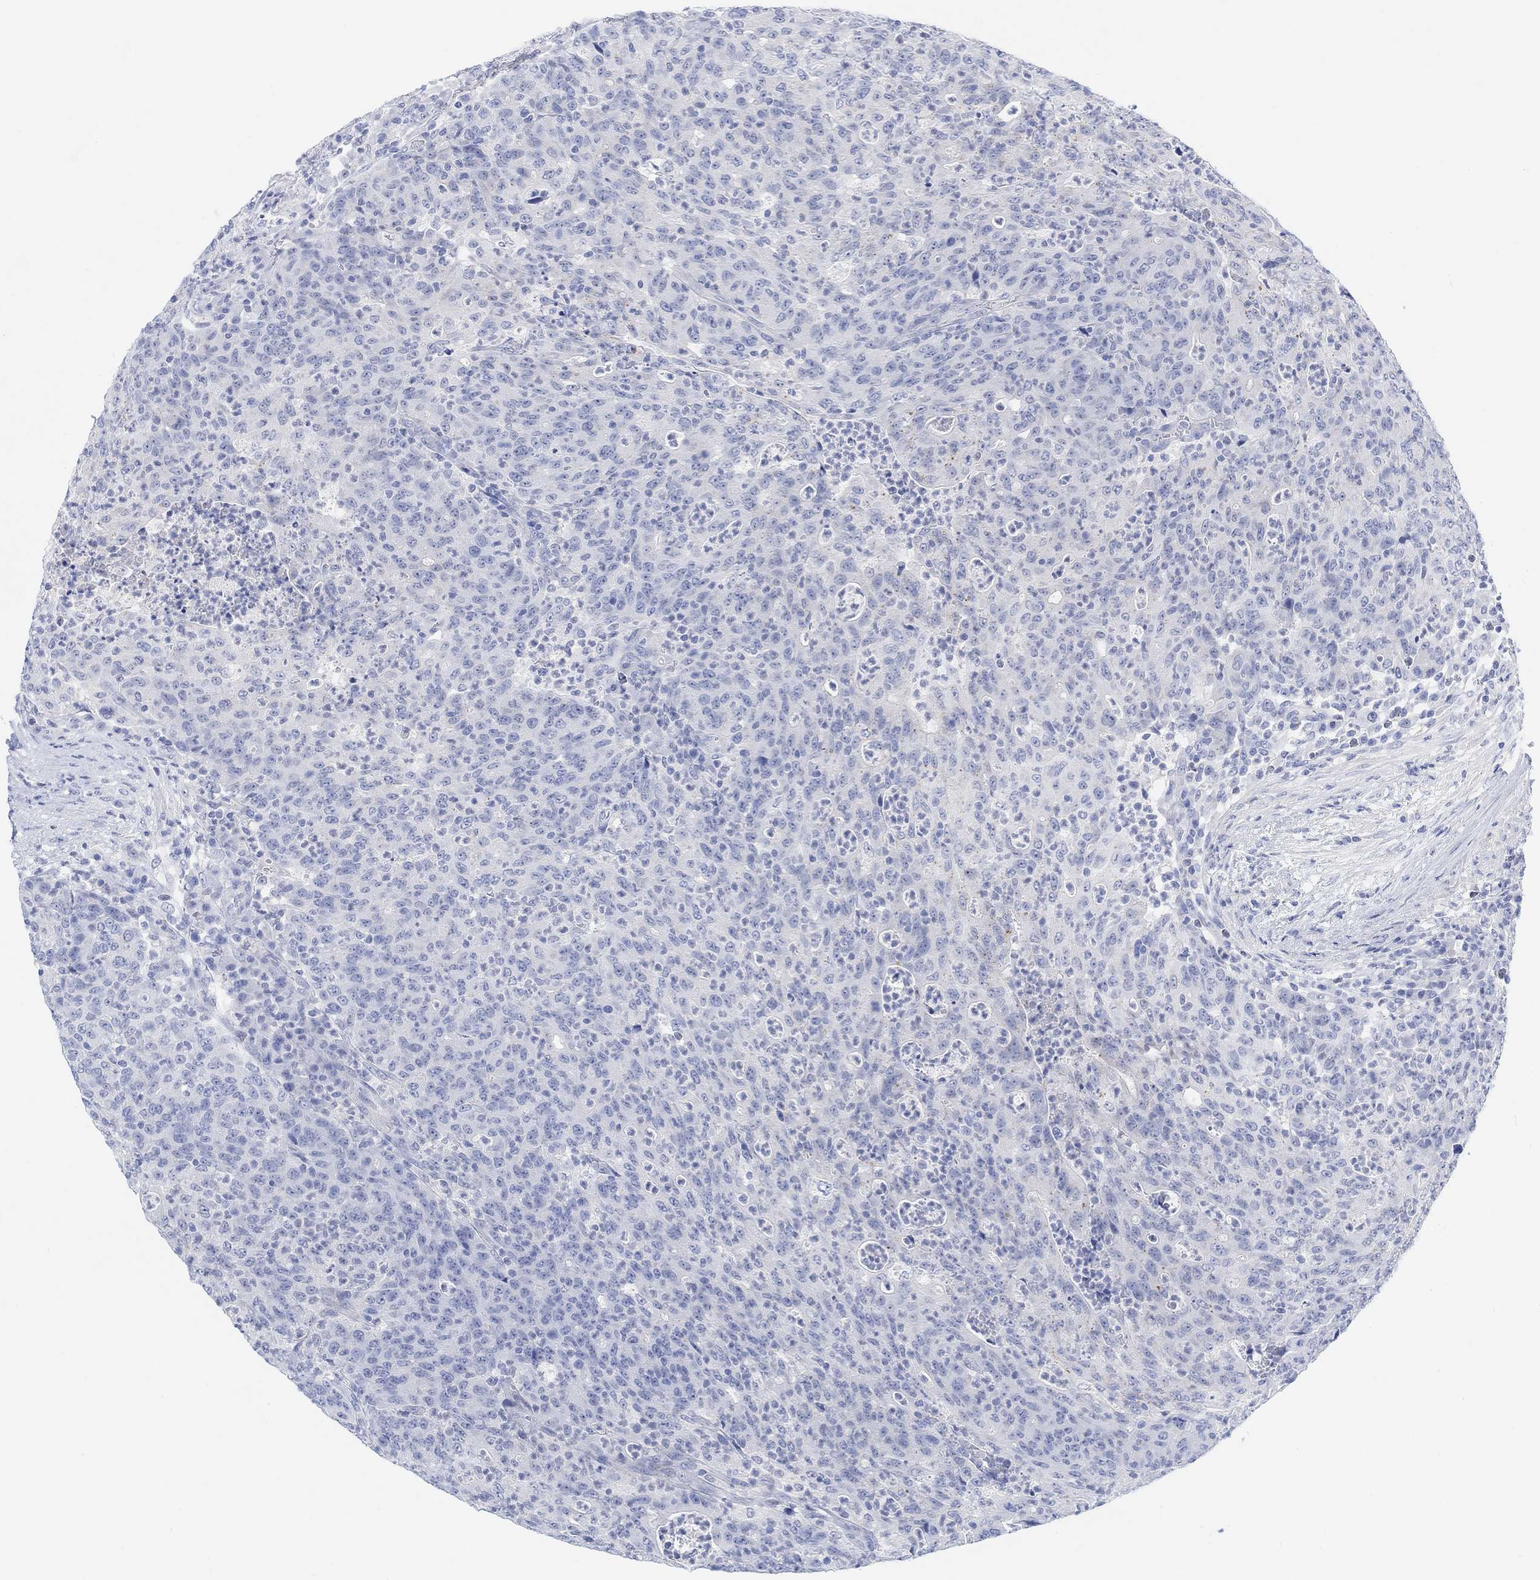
{"staining": {"intensity": "negative", "quantity": "none", "location": "none"}, "tissue": "colorectal cancer", "cell_type": "Tumor cells", "image_type": "cancer", "snomed": [{"axis": "morphology", "description": "Adenocarcinoma, NOS"}, {"axis": "topography", "description": "Colon"}], "caption": "Tumor cells are negative for protein expression in human colorectal cancer (adenocarcinoma). The staining is performed using DAB (3,3'-diaminobenzidine) brown chromogen with nuclei counter-stained in using hematoxylin.", "gene": "ENO4", "patient": {"sex": "male", "age": 70}}